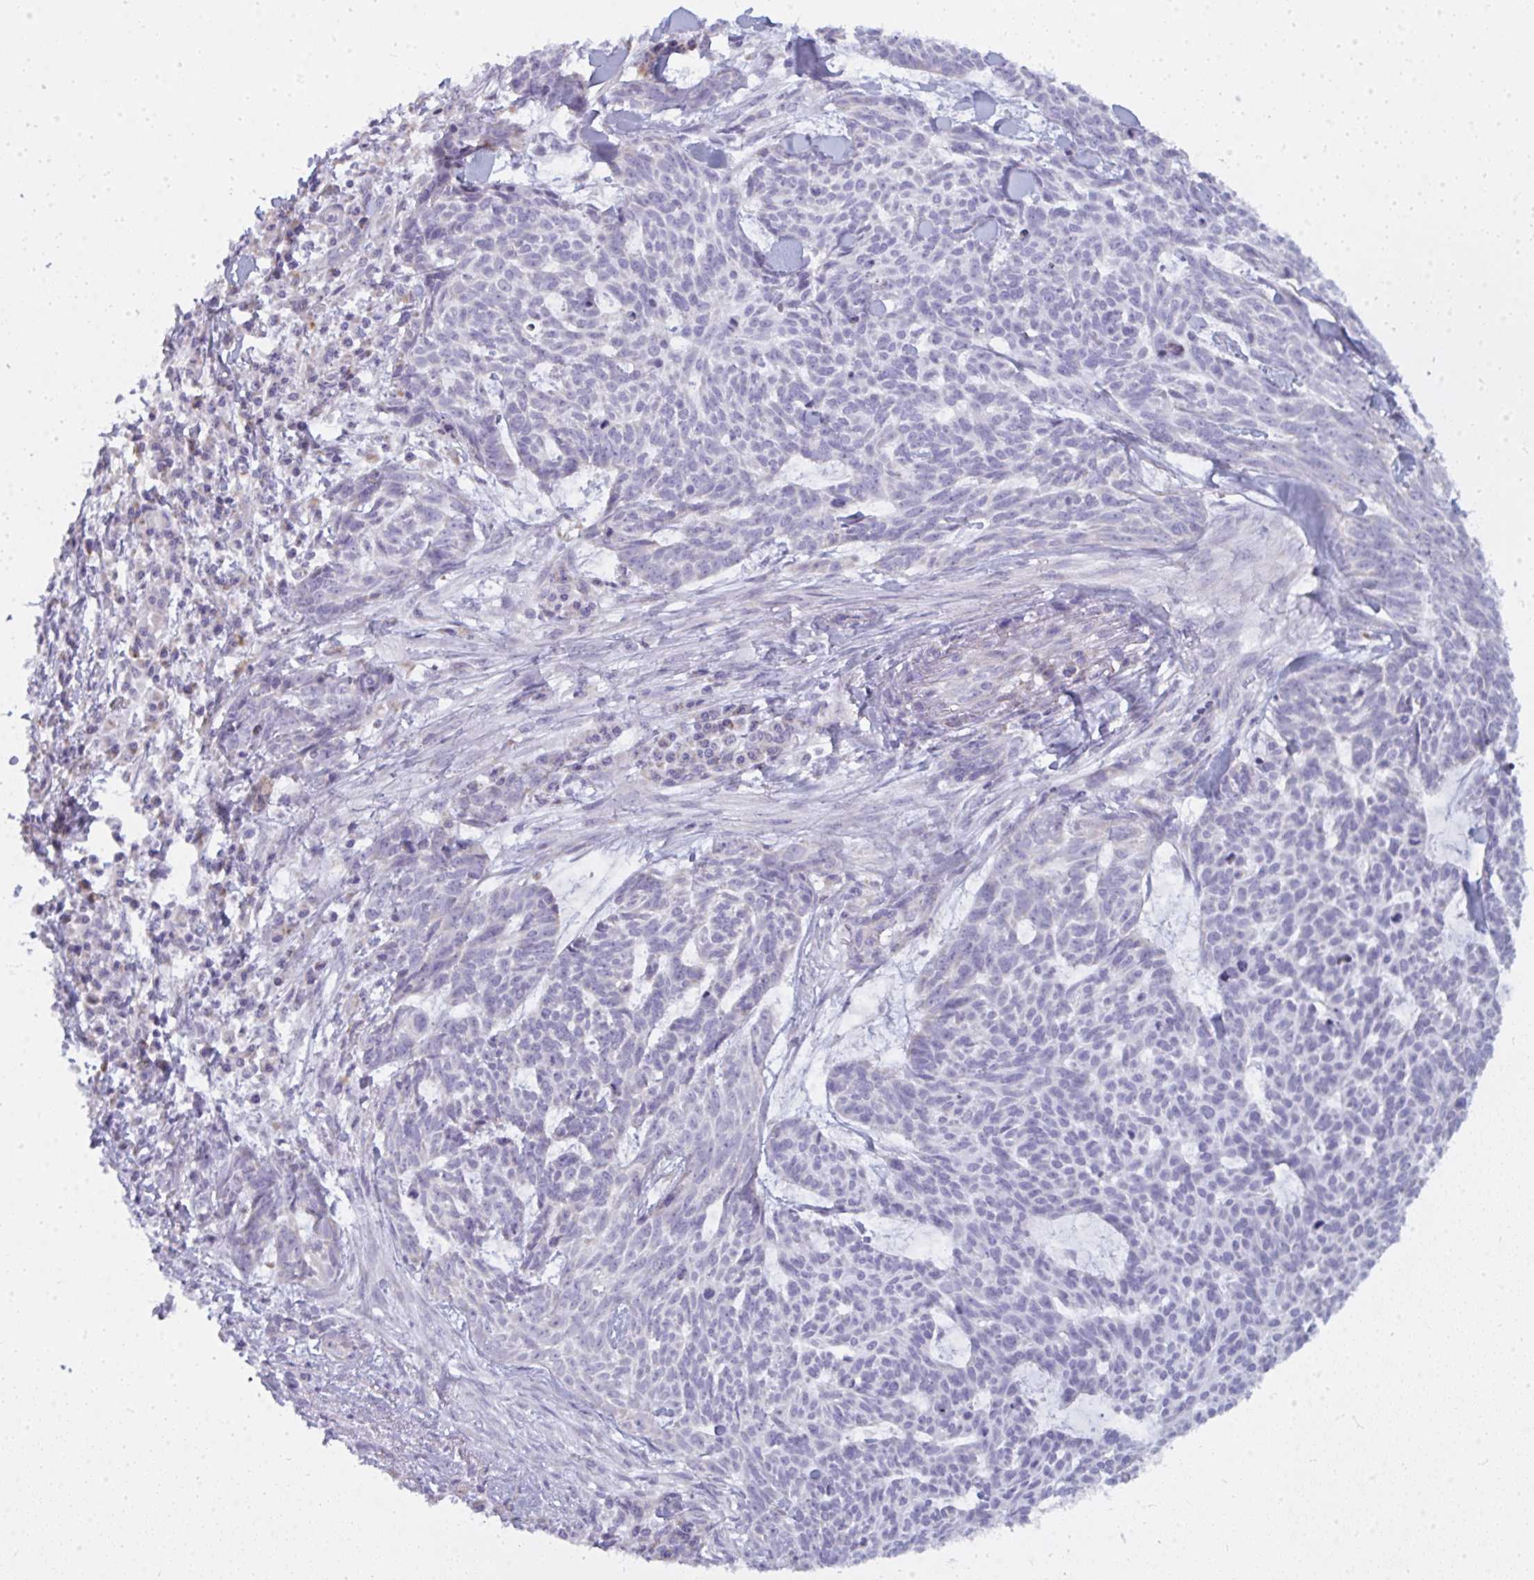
{"staining": {"intensity": "negative", "quantity": "none", "location": "none"}, "tissue": "skin cancer", "cell_type": "Tumor cells", "image_type": "cancer", "snomed": [{"axis": "morphology", "description": "Basal cell carcinoma"}, {"axis": "topography", "description": "Skin"}], "caption": "Immunohistochemical staining of skin basal cell carcinoma shows no significant positivity in tumor cells.", "gene": "ATG9A", "patient": {"sex": "female", "age": 93}}